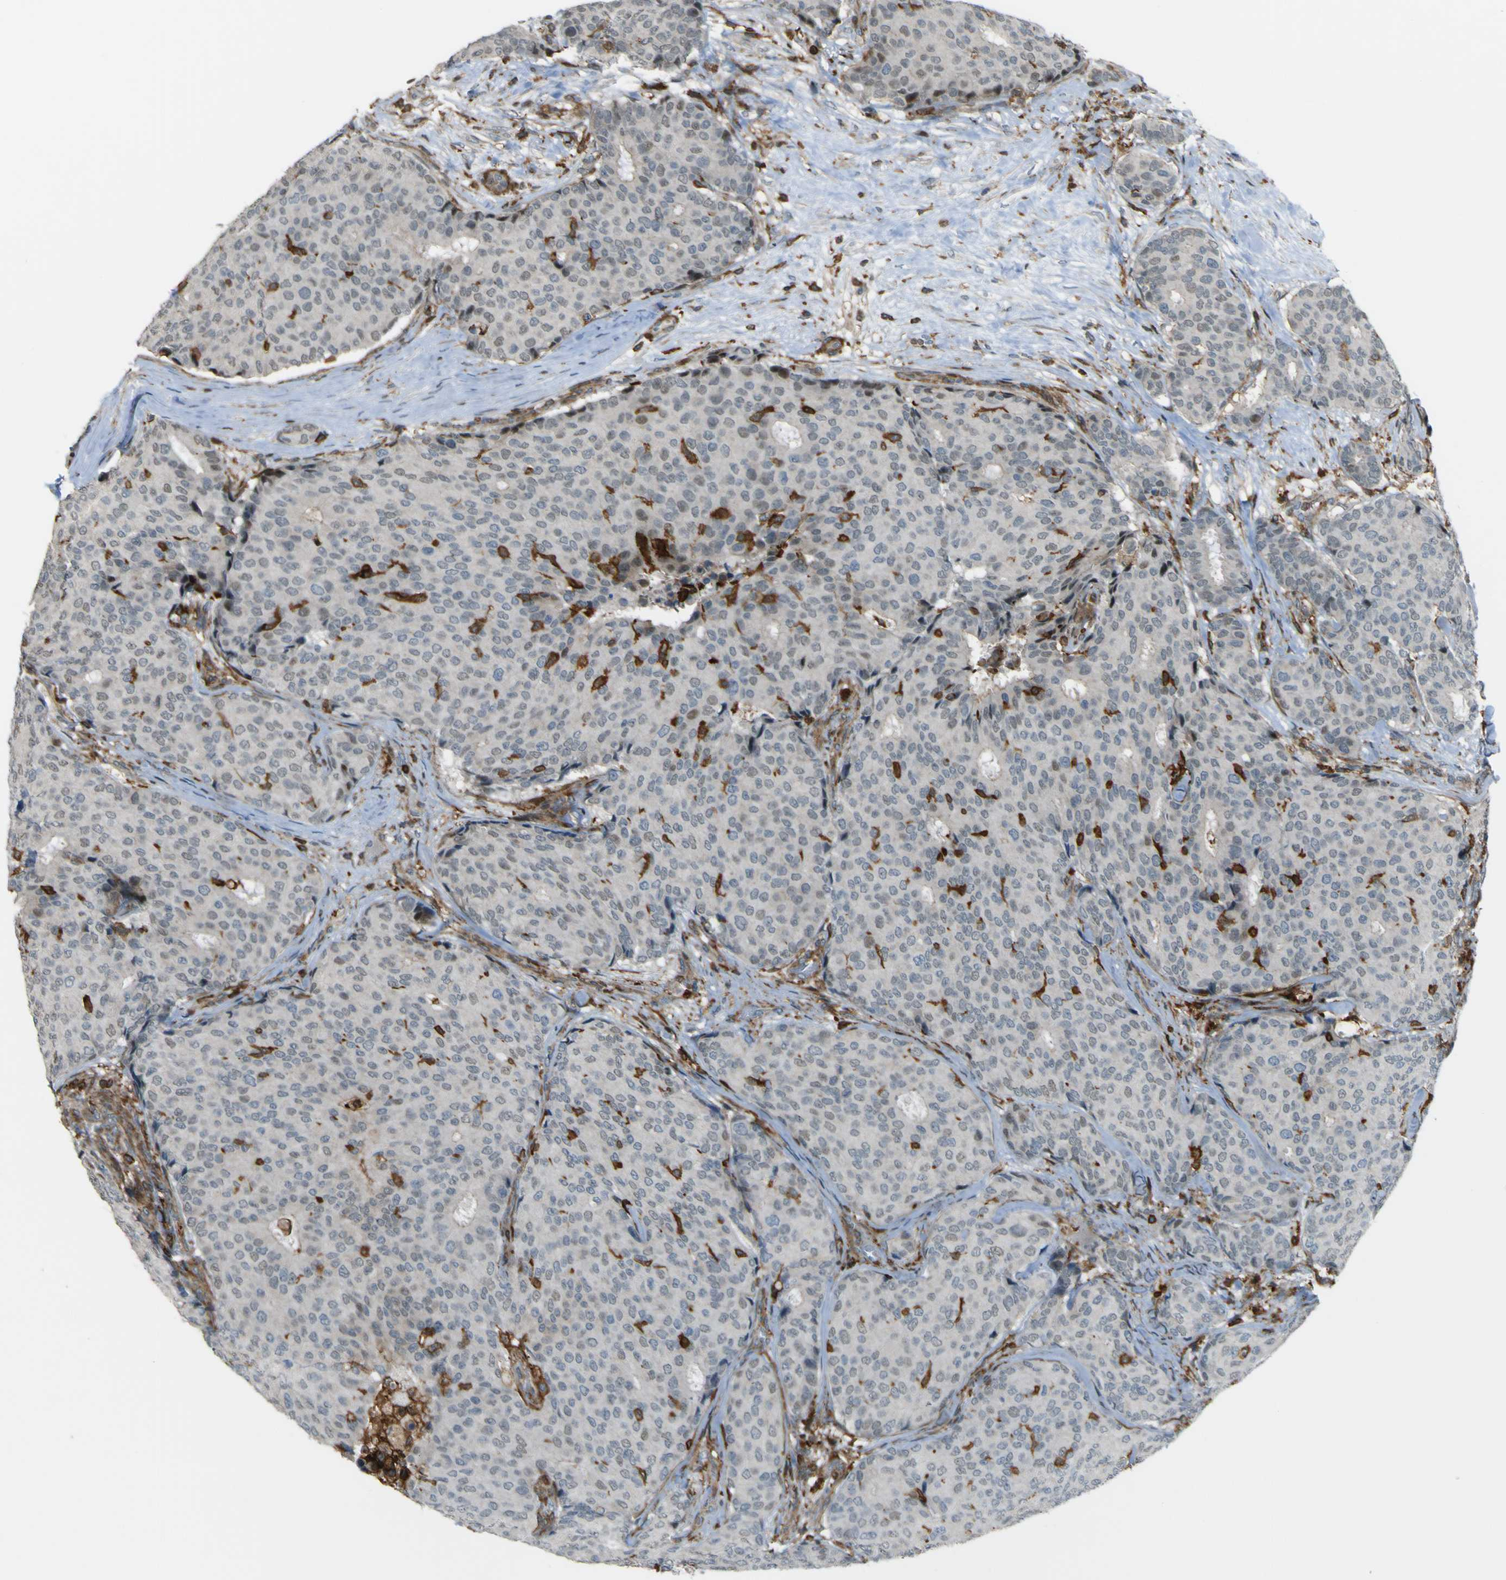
{"staining": {"intensity": "weak", "quantity": "<25%", "location": "nuclear"}, "tissue": "breast cancer", "cell_type": "Tumor cells", "image_type": "cancer", "snomed": [{"axis": "morphology", "description": "Duct carcinoma"}, {"axis": "topography", "description": "Breast"}], "caption": "Tumor cells show no significant staining in breast cancer.", "gene": "PCDHB5", "patient": {"sex": "female", "age": 75}}